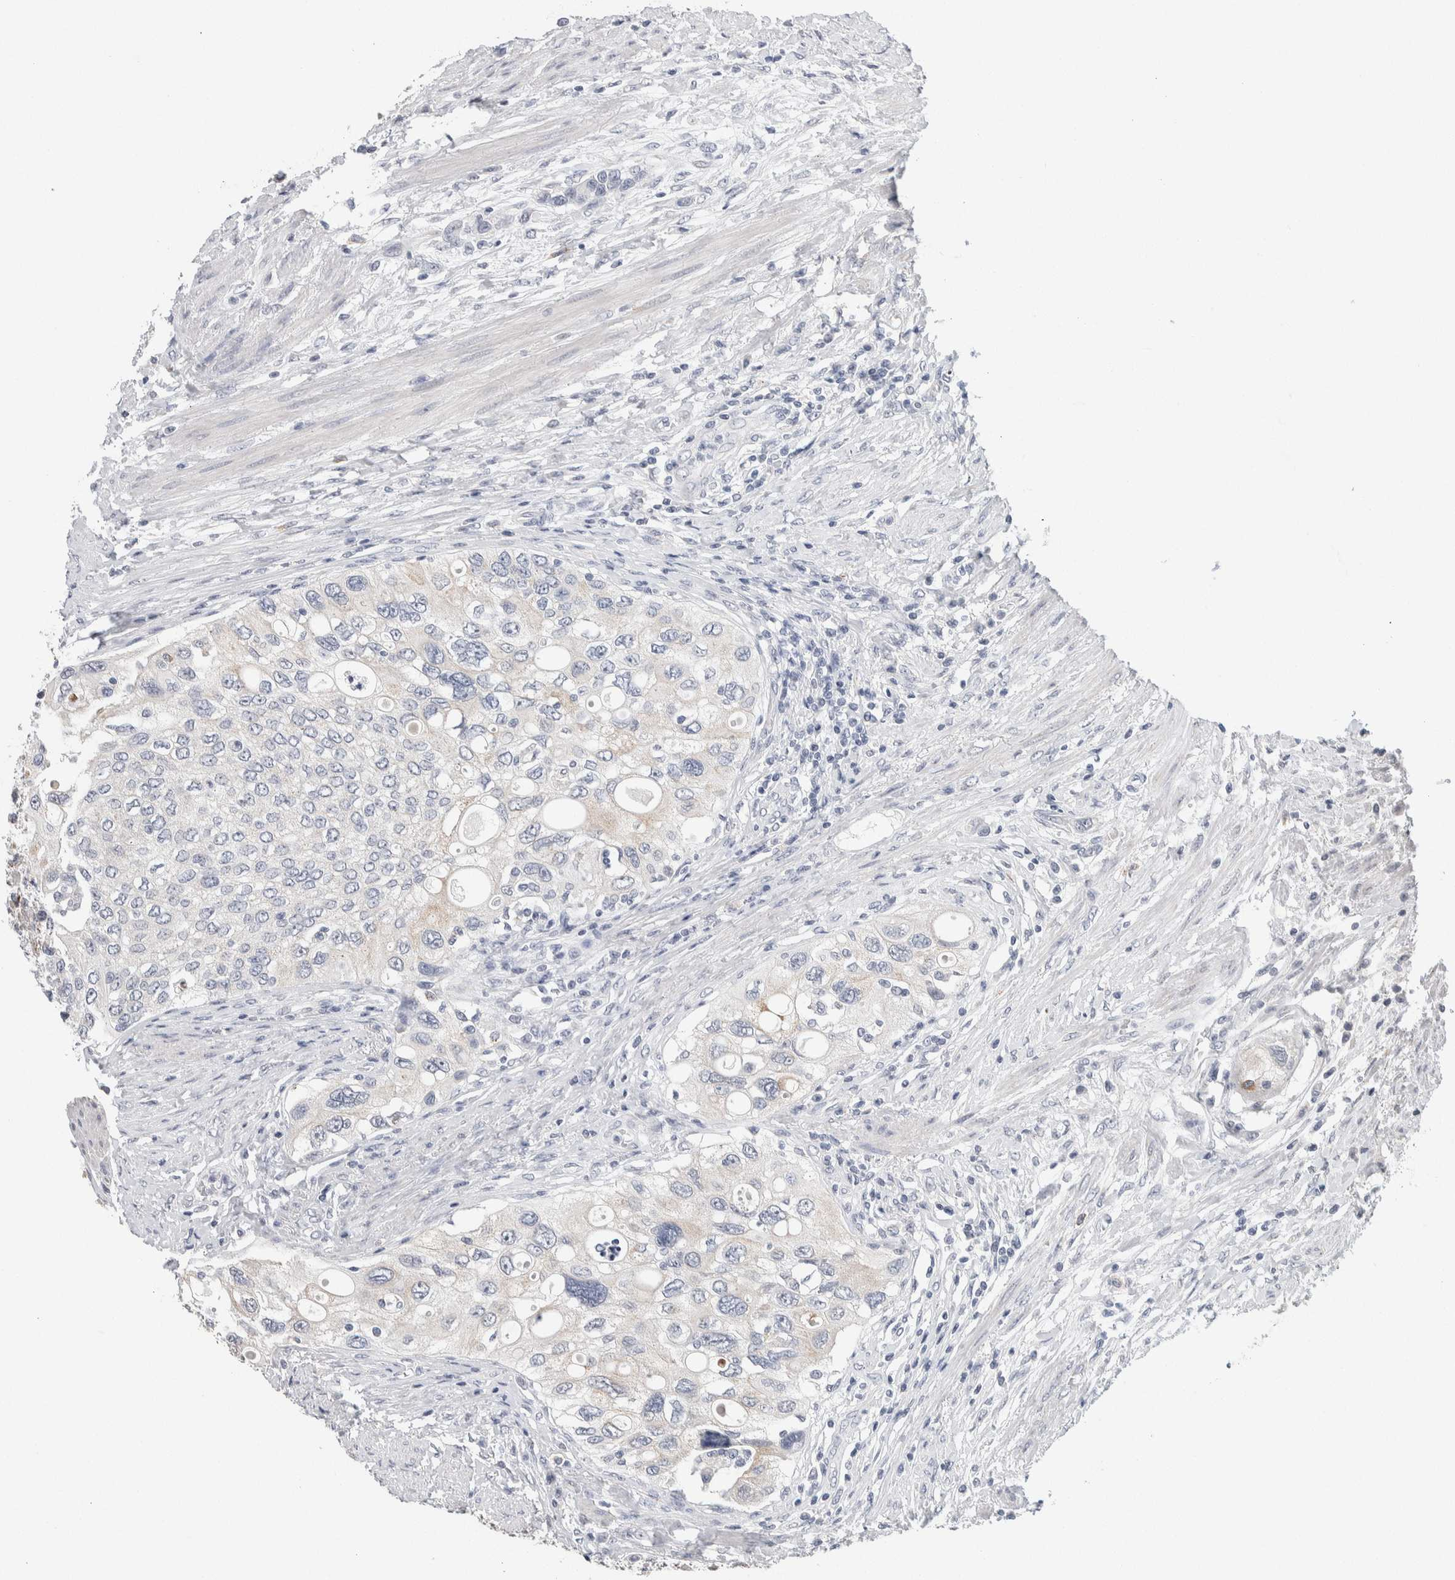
{"staining": {"intensity": "negative", "quantity": "none", "location": "none"}, "tissue": "urothelial cancer", "cell_type": "Tumor cells", "image_type": "cancer", "snomed": [{"axis": "morphology", "description": "Urothelial carcinoma, High grade"}, {"axis": "topography", "description": "Urinary bladder"}], "caption": "Human urothelial cancer stained for a protein using immunohistochemistry shows no expression in tumor cells.", "gene": "SCN2A", "patient": {"sex": "female", "age": 56}}